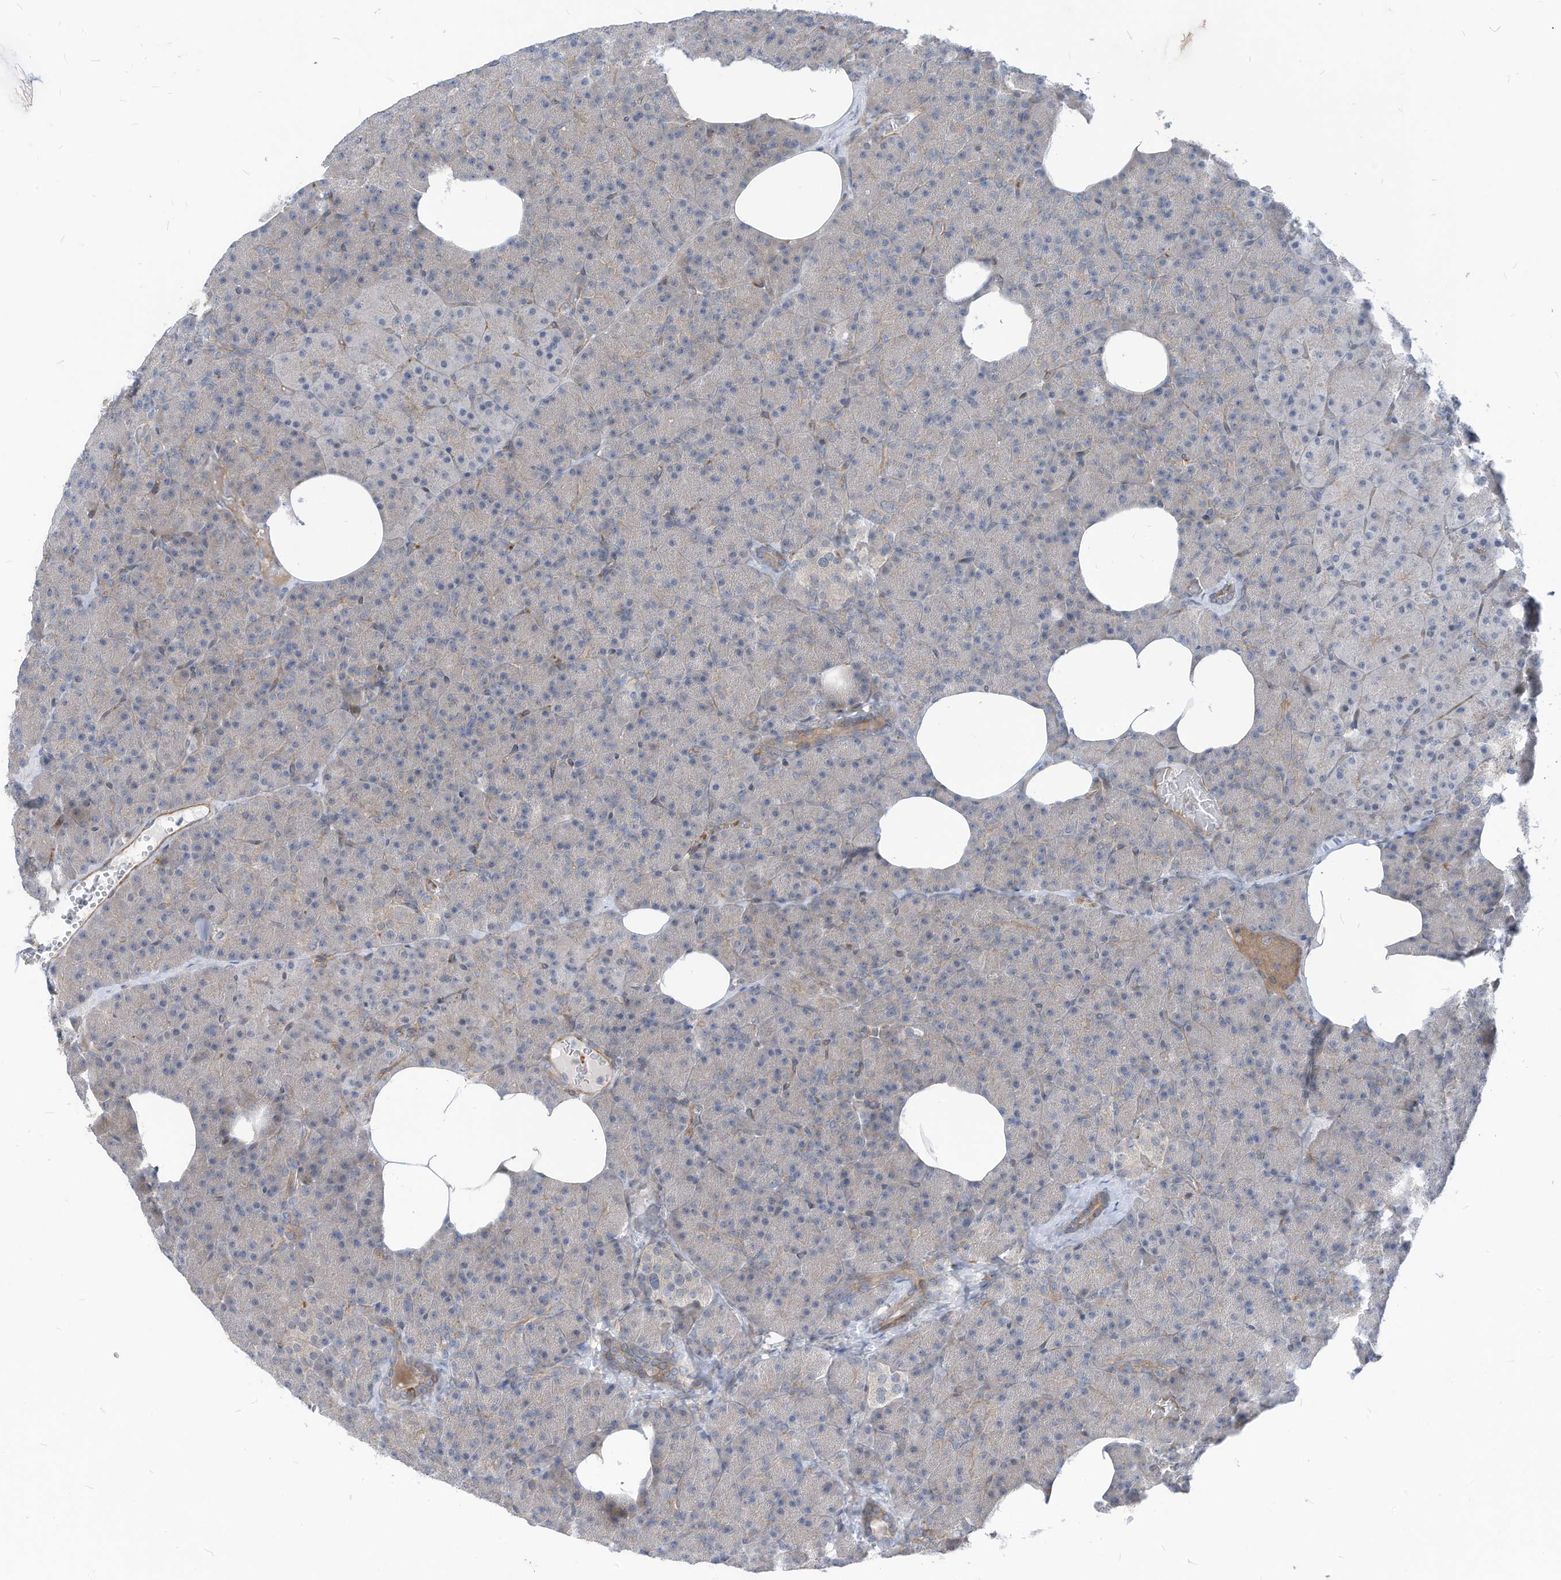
{"staining": {"intensity": "weak", "quantity": "<25%", "location": "cytoplasmic/membranous"}, "tissue": "pancreas", "cell_type": "Exocrine glandular cells", "image_type": "normal", "snomed": [{"axis": "morphology", "description": "Normal tissue, NOS"}, {"axis": "morphology", "description": "Carcinoid, malignant, NOS"}, {"axis": "topography", "description": "Pancreas"}], "caption": "DAB immunohistochemical staining of unremarkable pancreas exhibits no significant staining in exocrine glandular cells.", "gene": "GPATCH3", "patient": {"sex": "female", "age": 35}}